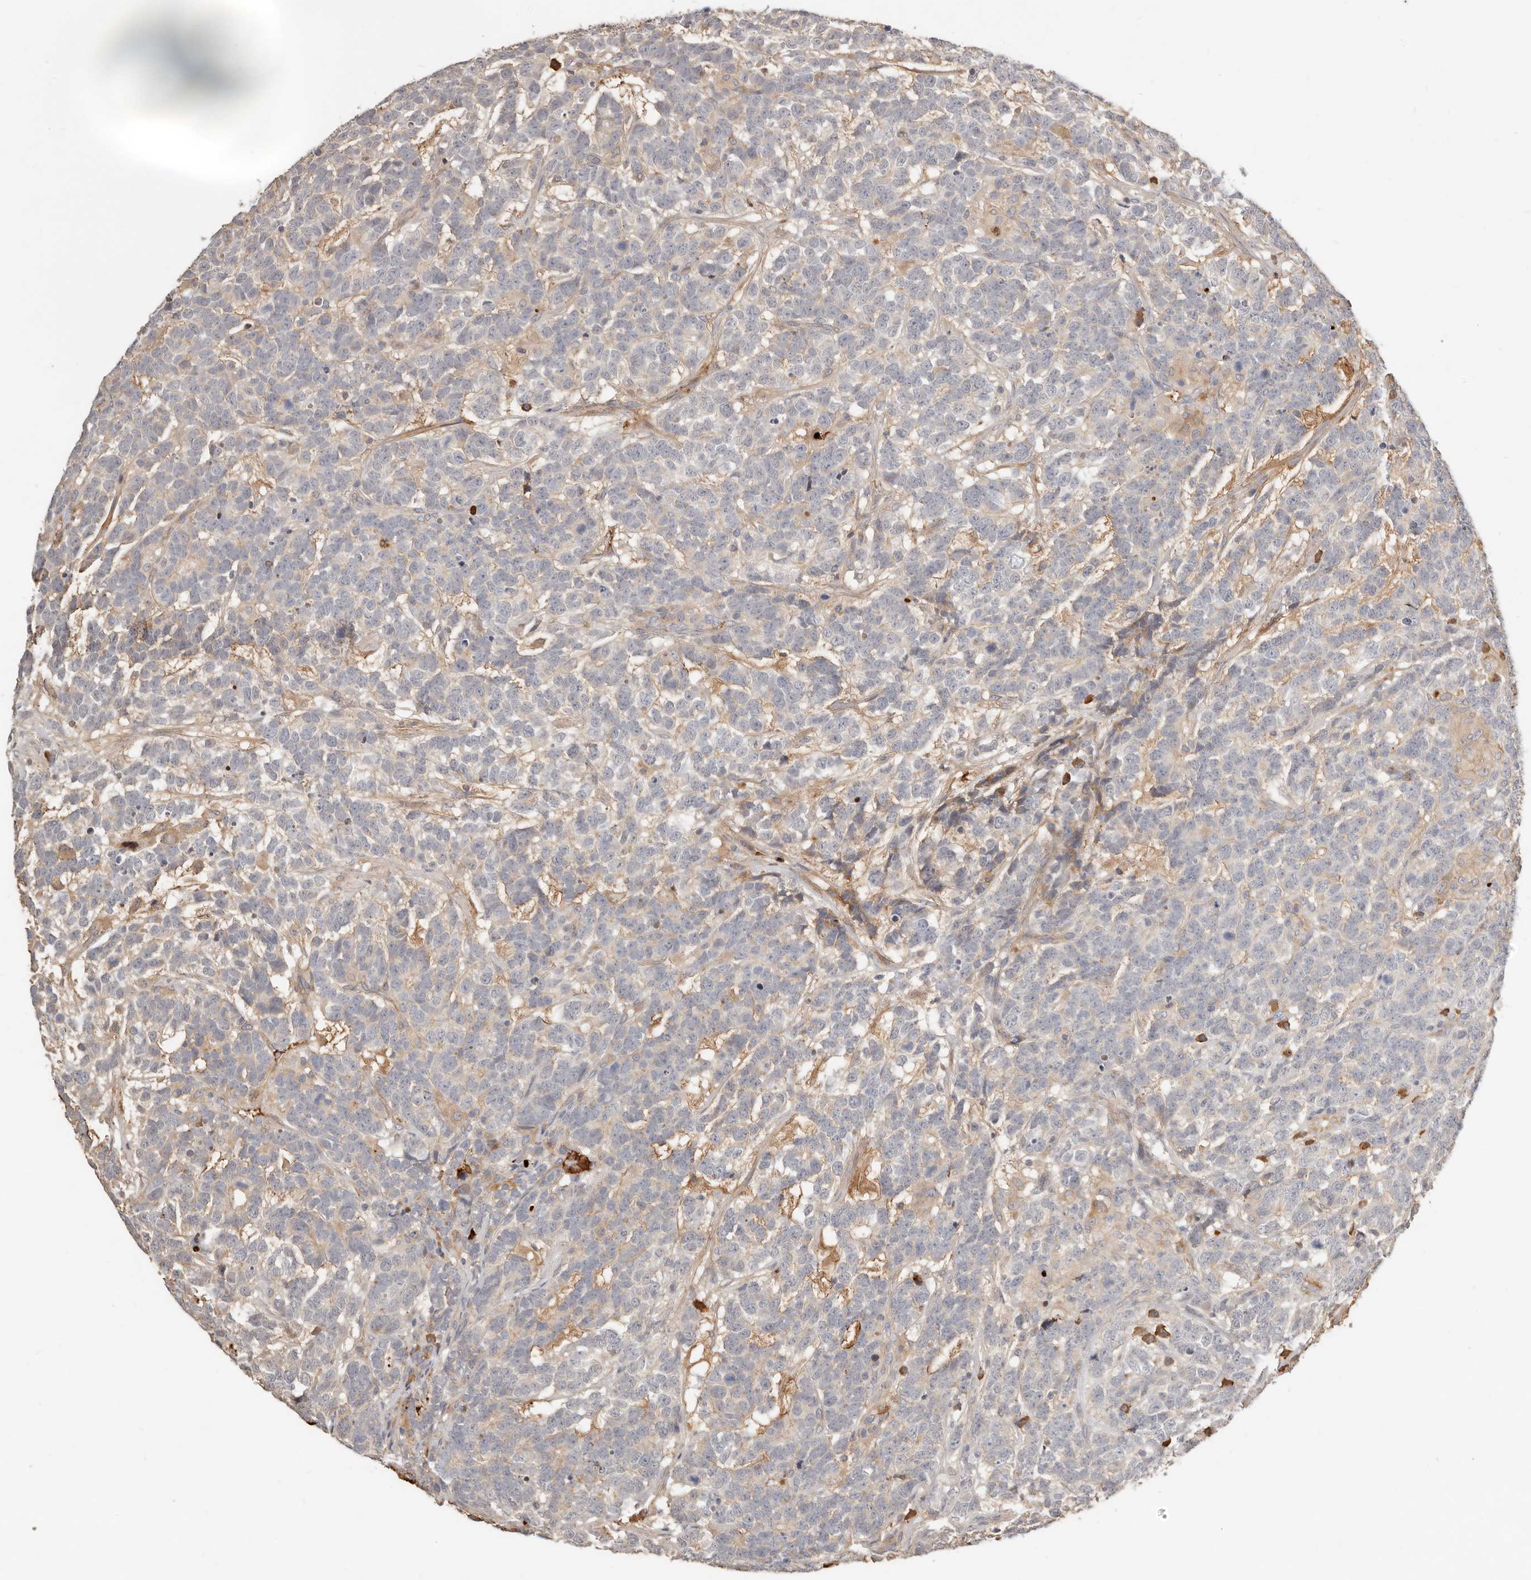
{"staining": {"intensity": "weak", "quantity": "<25%", "location": "cytoplasmic/membranous"}, "tissue": "testis cancer", "cell_type": "Tumor cells", "image_type": "cancer", "snomed": [{"axis": "morphology", "description": "Carcinoma, Embryonal, NOS"}, {"axis": "topography", "description": "Testis"}], "caption": "Tumor cells are negative for brown protein staining in testis cancer (embryonal carcinoma).", "gene": "MTFR2", "patient": {"sex": "male", "age": 26}}